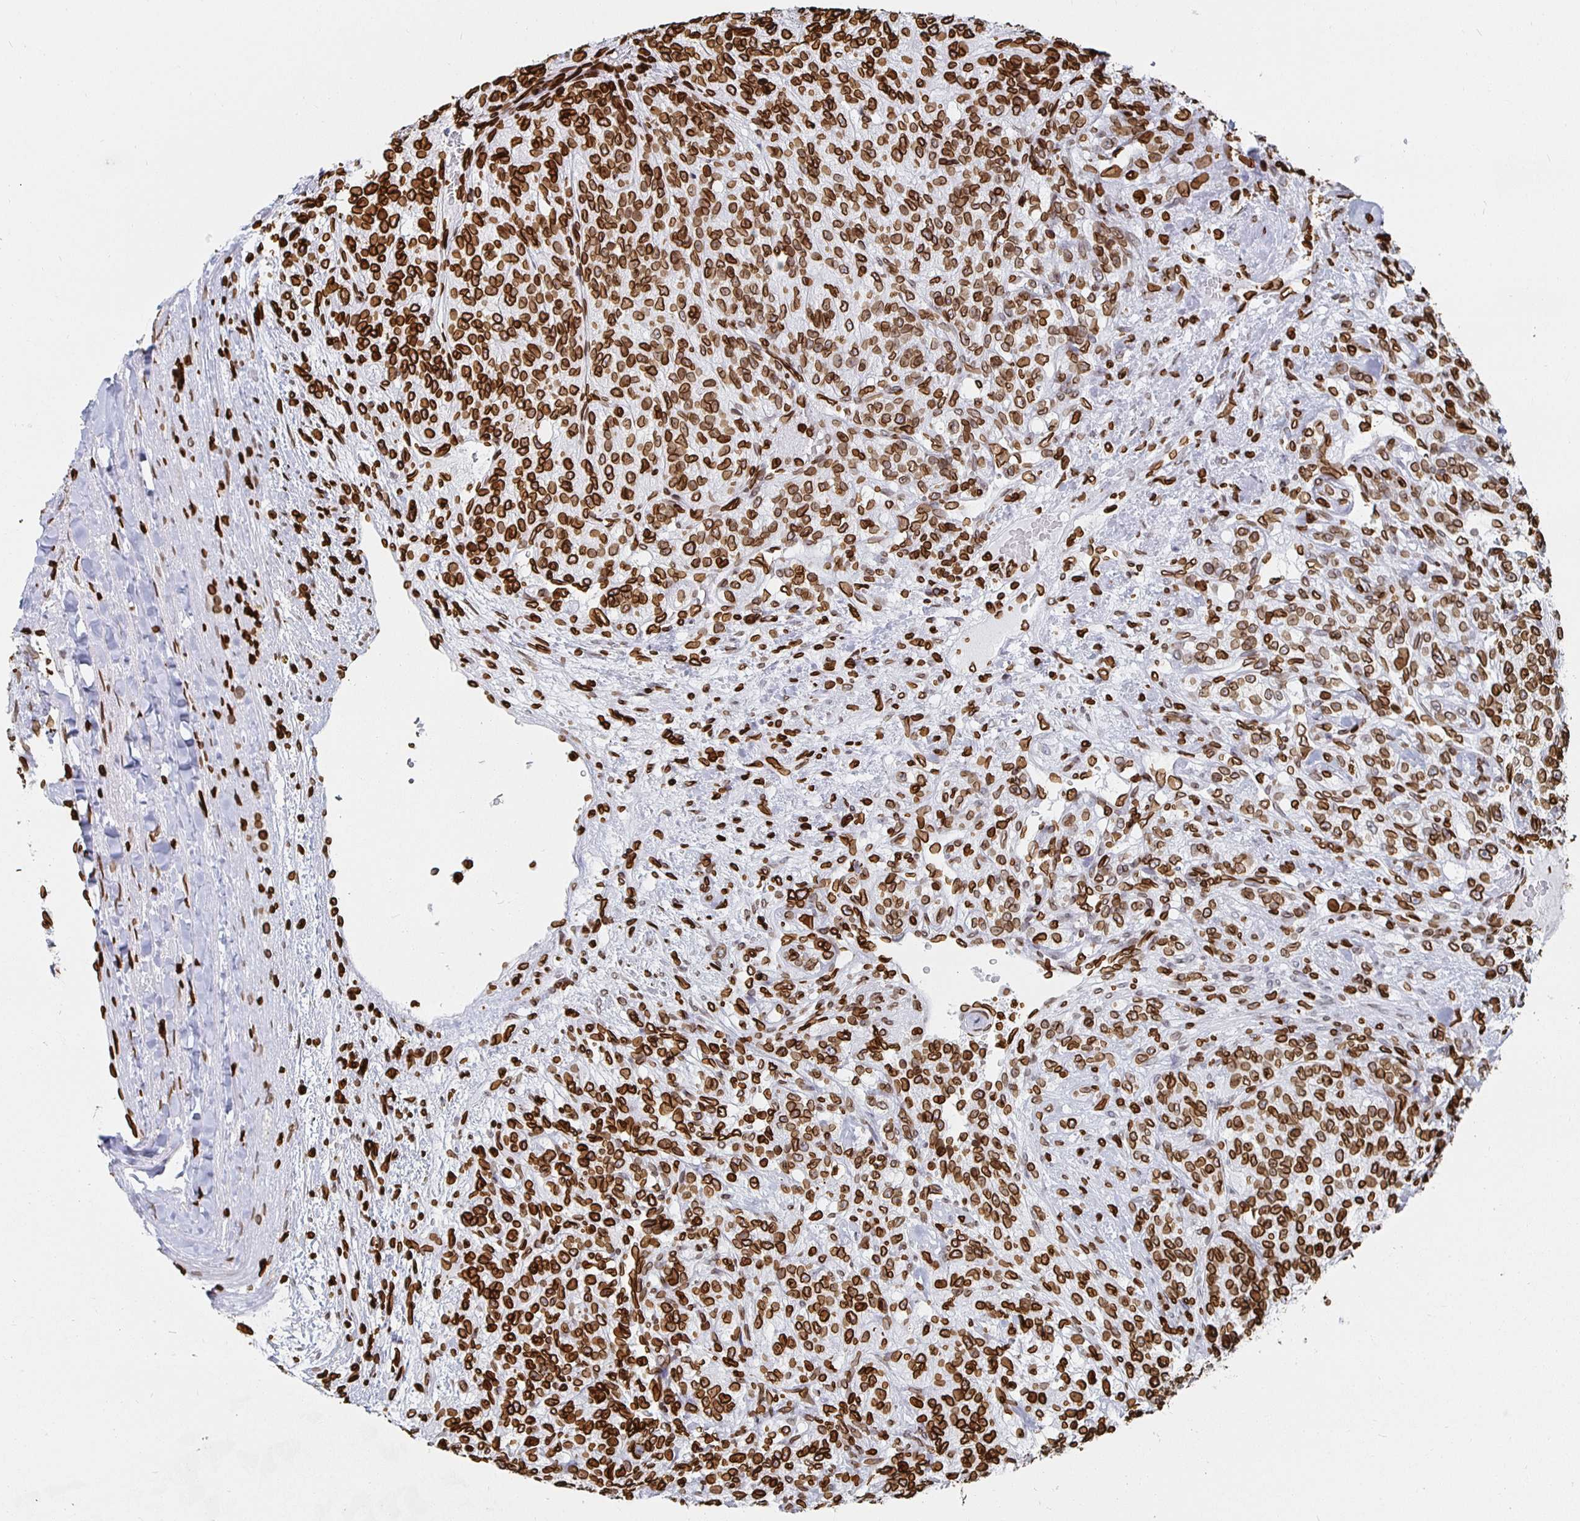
{"staining": {"intensity": "strong", "quantity": ">75%", "location": "cytoplasmic/membranous,nuclear"}, "tissue": "renal cancer", "cell_type": "Tumor cells", "image_type": "cancer", "snomed": [{"axis": "morphology", "description": "Adenocarcinoma, NOS"}, {"axis": "topography", "description": "Kidney"}], "caption": "A histopathology image of renal adenocarcinoma stained for a protein demonstrates strong cytoplasmic/membranous and nuclear brown staining in tumor cells. Using DAB (brown) and hematoxylin (blue) stains, captured at high magnification using brightfield microscopy.", "gene": "LMNB1", "patient": {"sex": "female", "age": 63}}